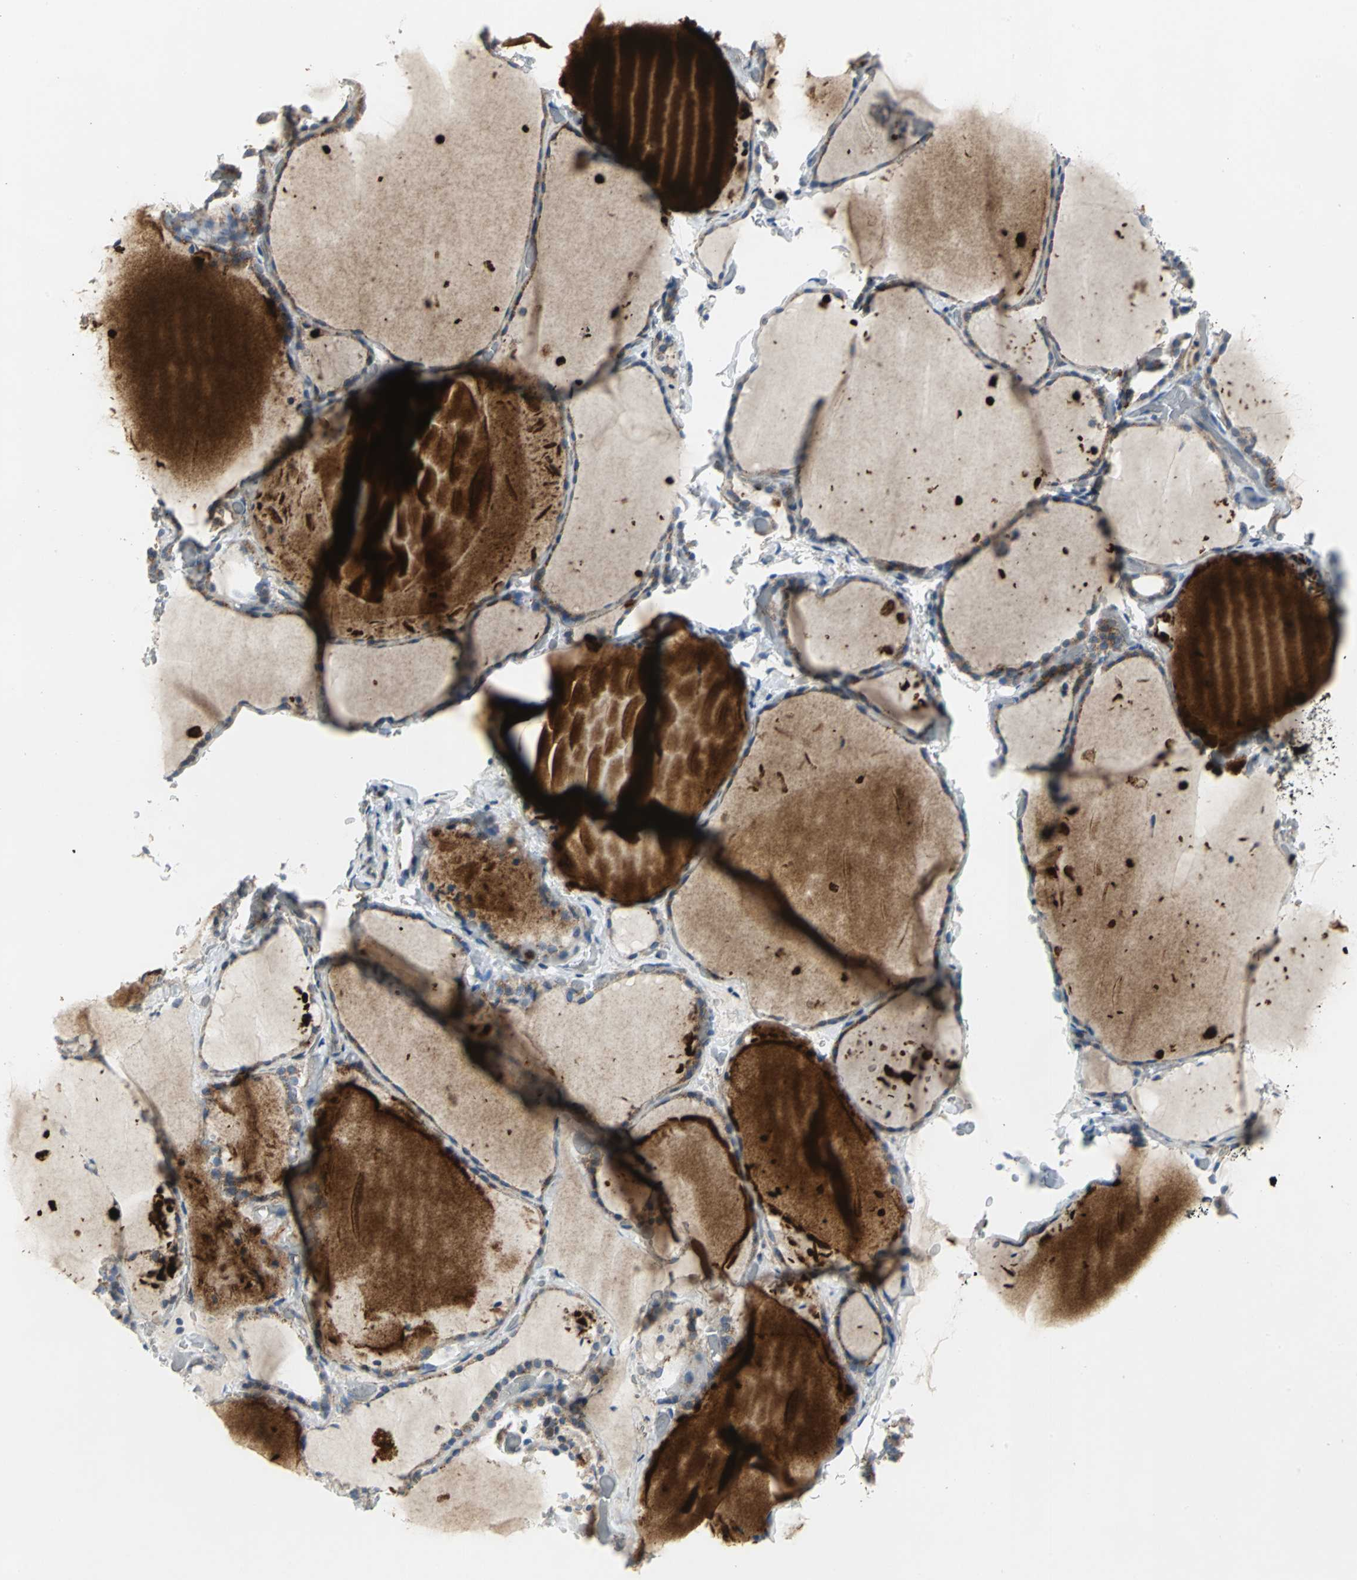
{"staining": {"intensity": "strong", "quantity": ">75%", "location": "cytoplasmic/membranous"}, "tissue": "thyroid gland", "cell_type": "Glandular cells", "image_type": "normal", "snomed": [{"axis": "morphology", "description": "Normal tissue, NOS"}, {"axis": "topography", "description": "Thyroid gland"}], "caption": "Approximately >75% of glandular cells in benign human thyroid gland display strong cytoplasmic/membranous protein staining as visualized by brown immunohistochemical staining.", "gene": "SPPL2B", "patient": {"sex": "female", "age": 22}}